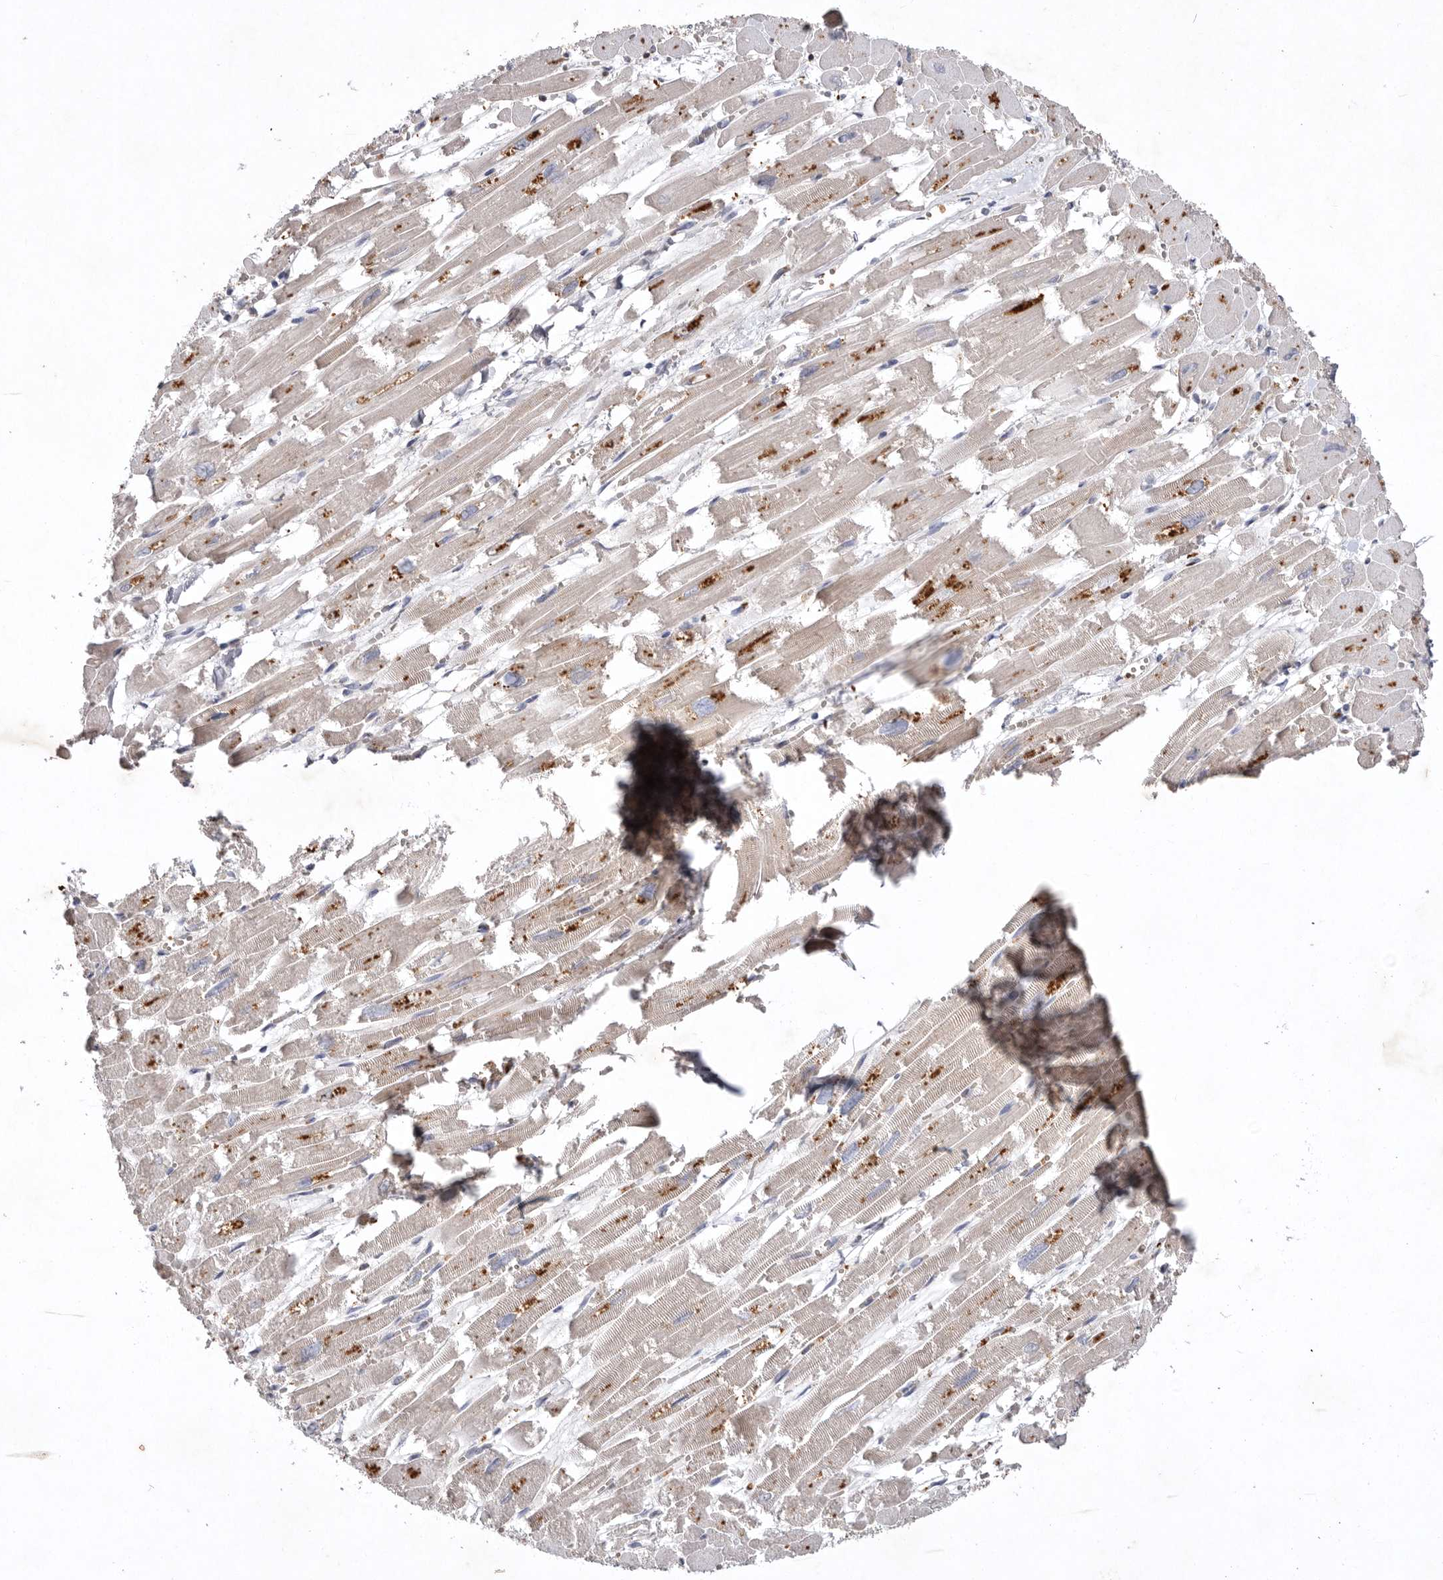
{"staining": {"intensity": "moderate", "quantity": "<25%", "location": "cytoplasmic/membranous"}, "tissue": "heart muscle", "cell_type": "Cardiomyocytes", "image_type": "normal", "snomed": [{"axis": "morphology", "description": "Normal tissue, NOS"}, {"axis": "topography", "description": "Heart"}], "caption": "Protein expression by immunohistochemistry (IHC) reveals moderate cytoplasmic/membranous staining in about <25% of cardiomyocytes in unremarkable heart muscle. (IHC, brightfield microscopy, high magnification).", "gene": "TNFSF14", "patient": {"sex": "male", "age": 54}}